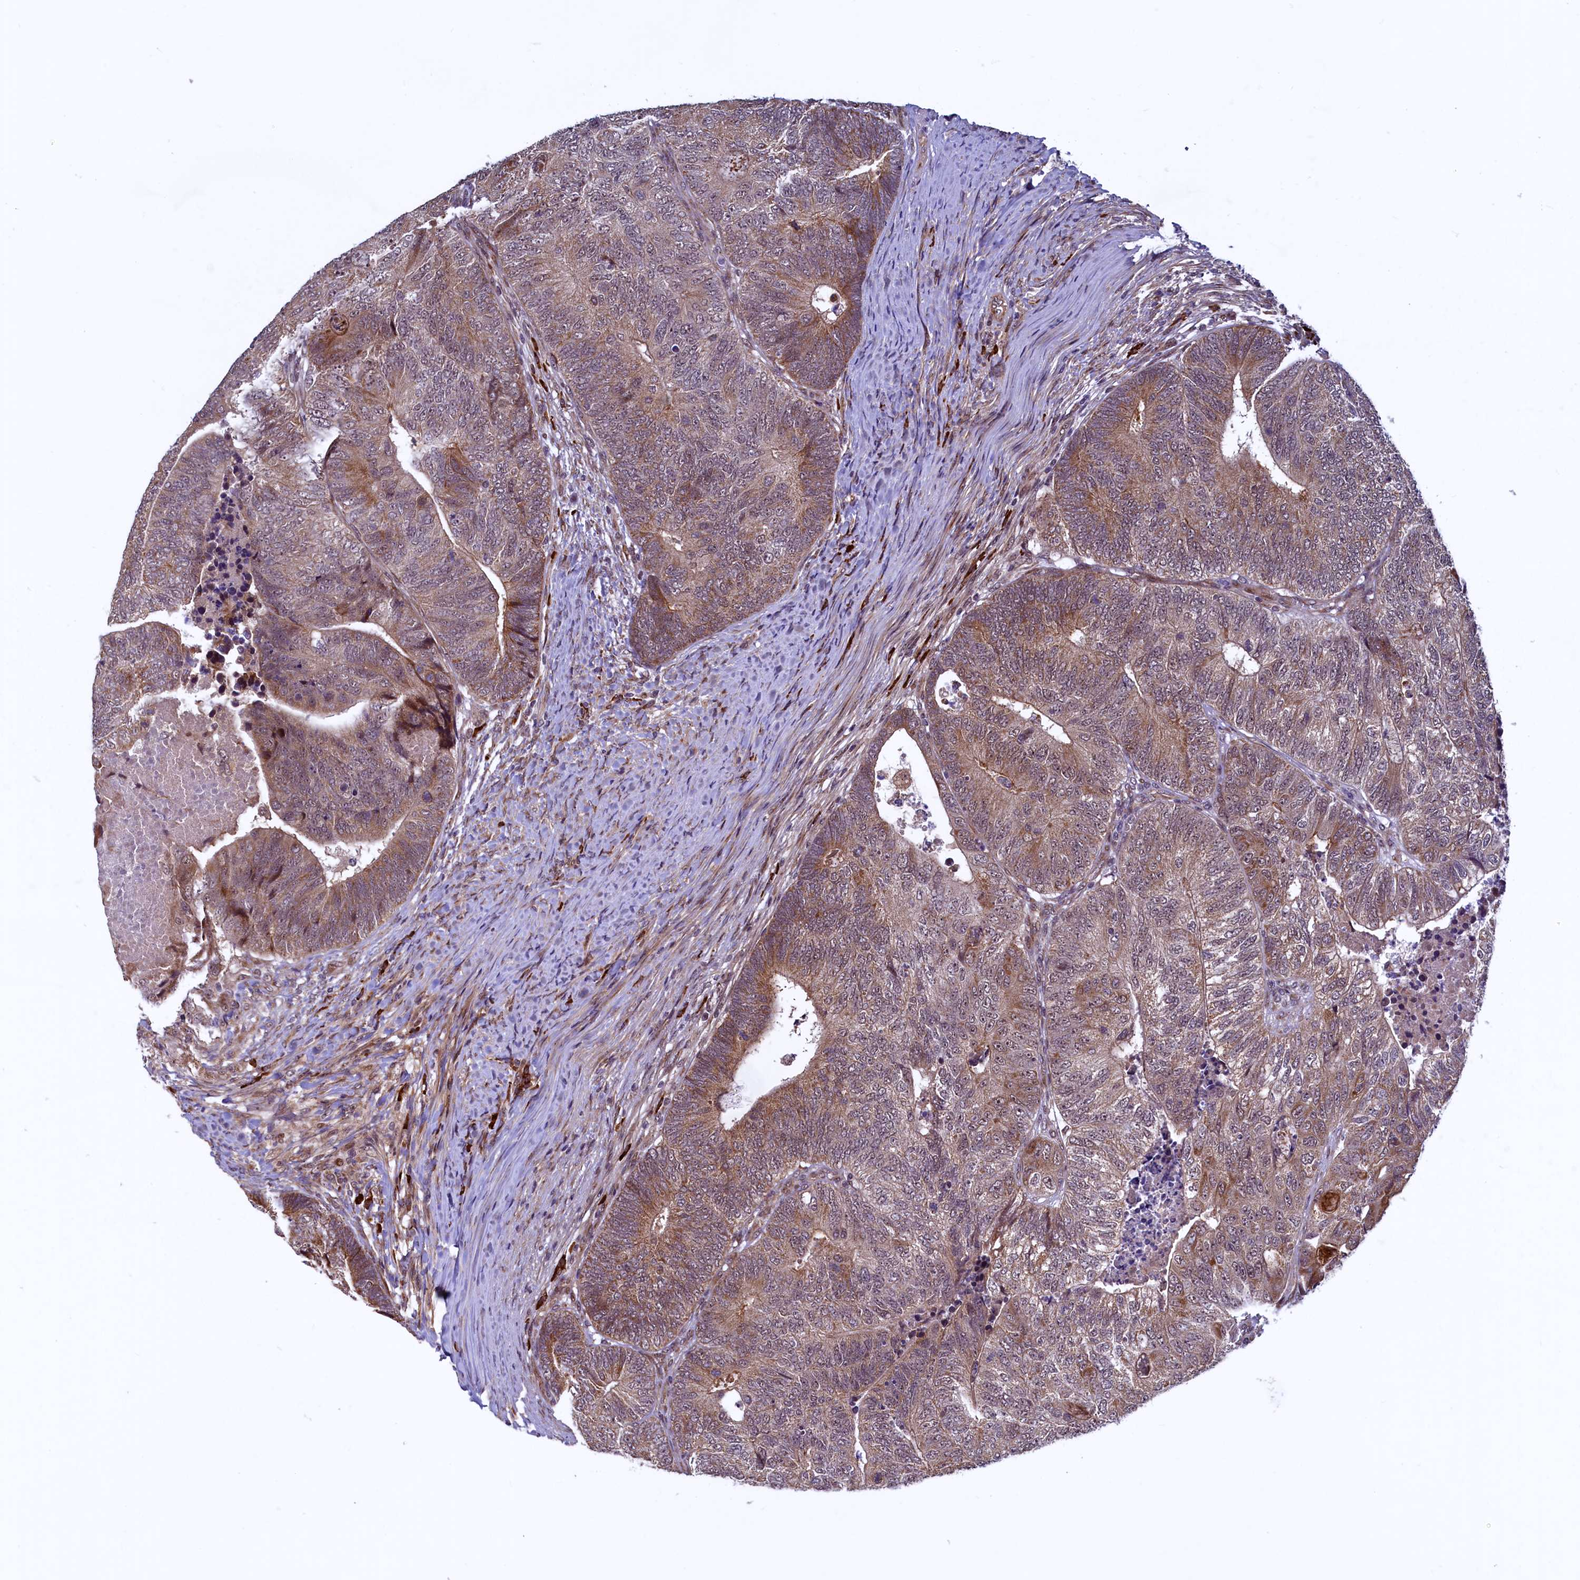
{"staining": {"intensity": "moderate", "quantity": ">75%", "location": "cytoplasmic/membranous"}, "tissue": "colorectal cancer", "cell_type": "Tumor cells", "image_type": "cancer", "snomed": [{"axis": "morphology", "description": "Adenocarcinoma, NOS"}, {"axis": "topography", "description": "Colon"}], "caption": "An IHC image of neoplastic tissue is shown. Protein staining in brown highlights moderate cytoplasmic/membranous positivity in colorectal cancer (adenocarcinoma) within tumor cells.", "gene": "RBFA", "patient": {"sex": "female", "age": 67}}